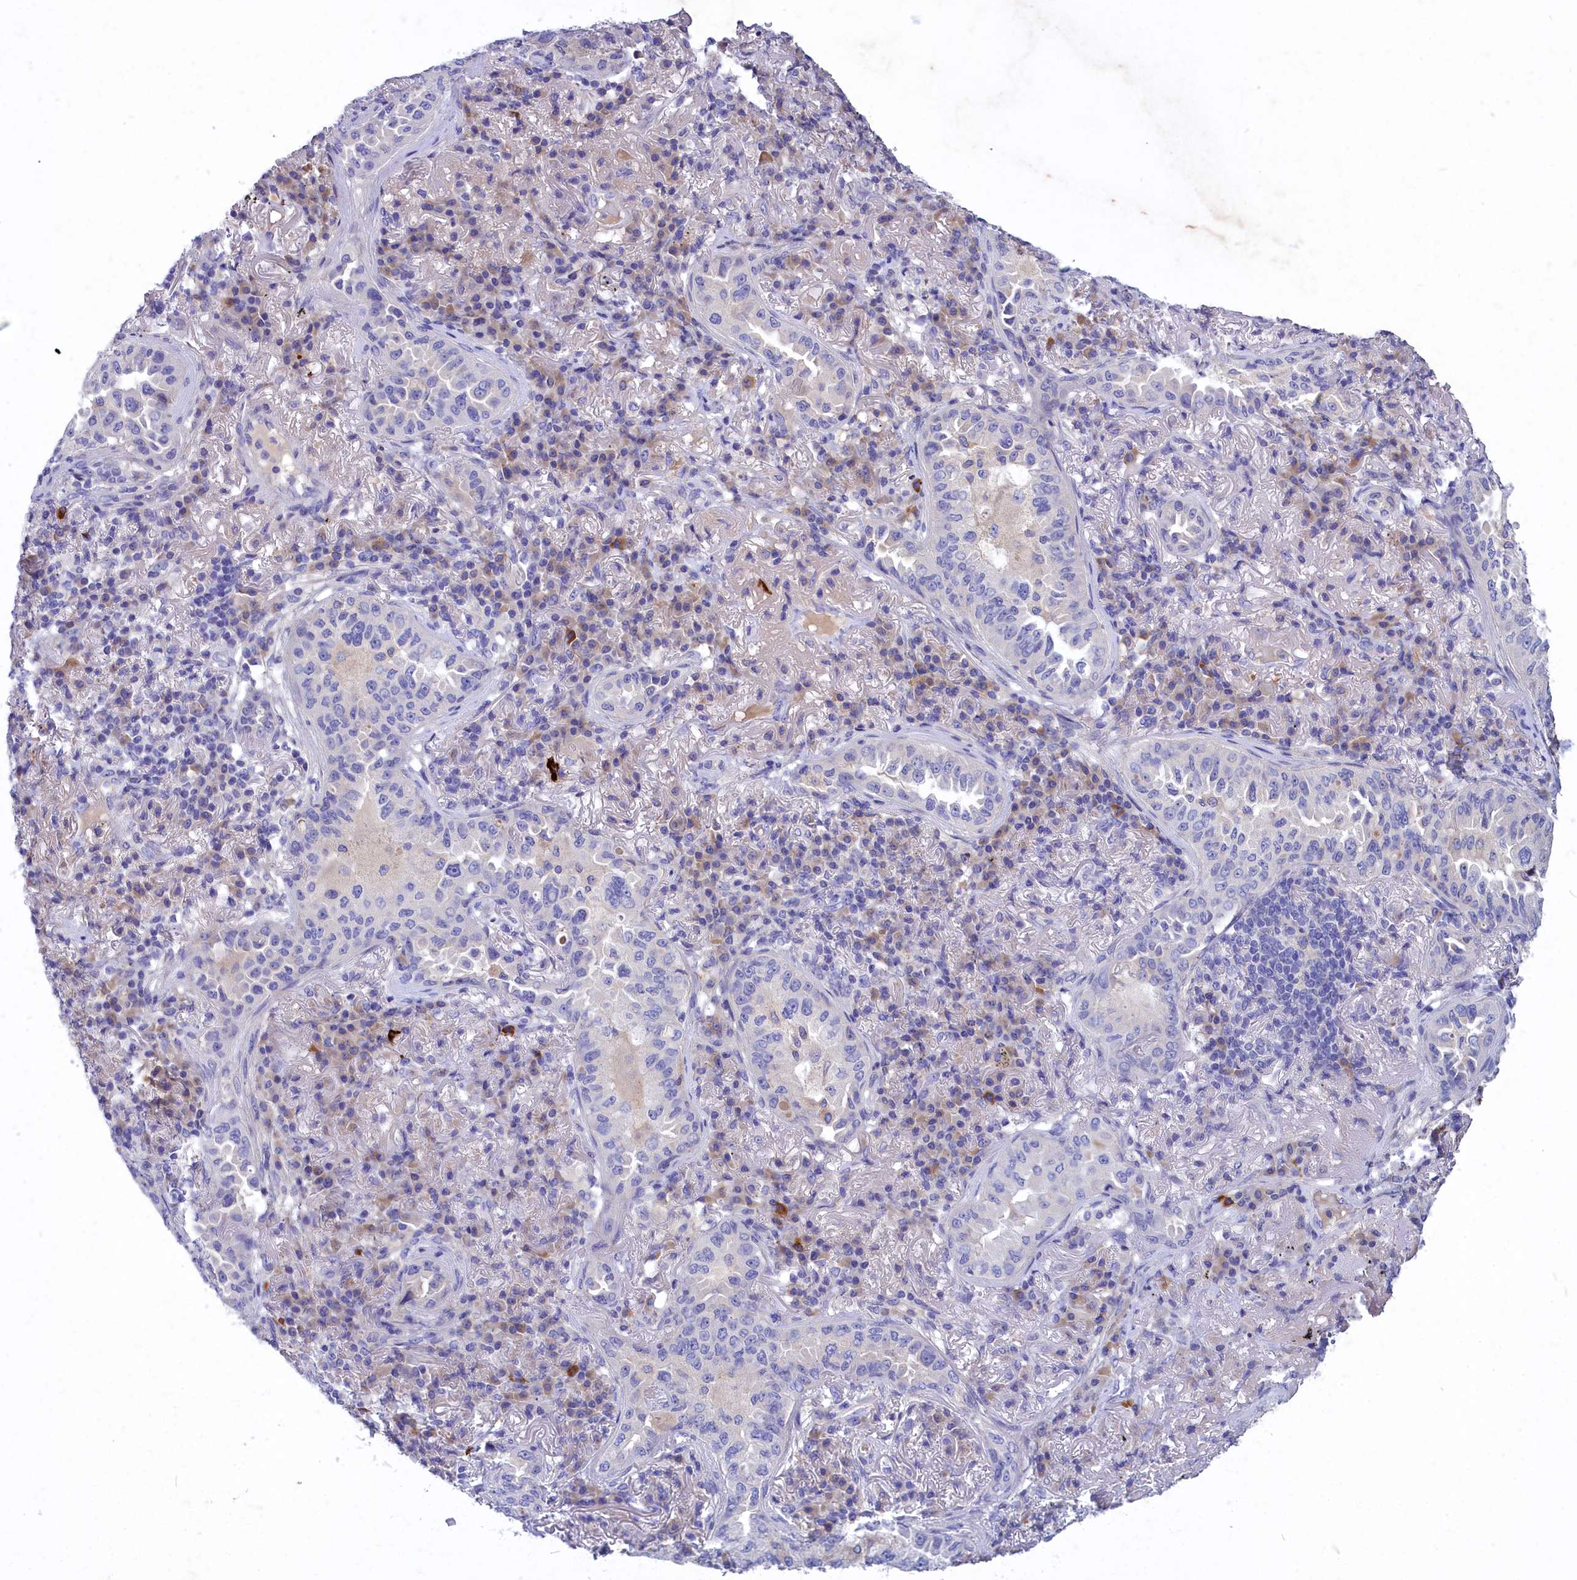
{"staining": {"intensity": "negative", "quantity": "none", "location": "none"}, "tissue": "lung cancer", "cell_type": "Tumor cells", "image_type": "cancer", "snomed": [{"axis": "morphology", "description": "Adenocarcinoma, NOS"}, {"axis": "topography", "description": "Lung"}], "caption": "Immunohistochemistry (IHC) of lung cancer (adenocarcinoma) reveals no positivity in tumor cells.", "gene": "DEFB119", "patient": {"sex": "female", "age": 69}}